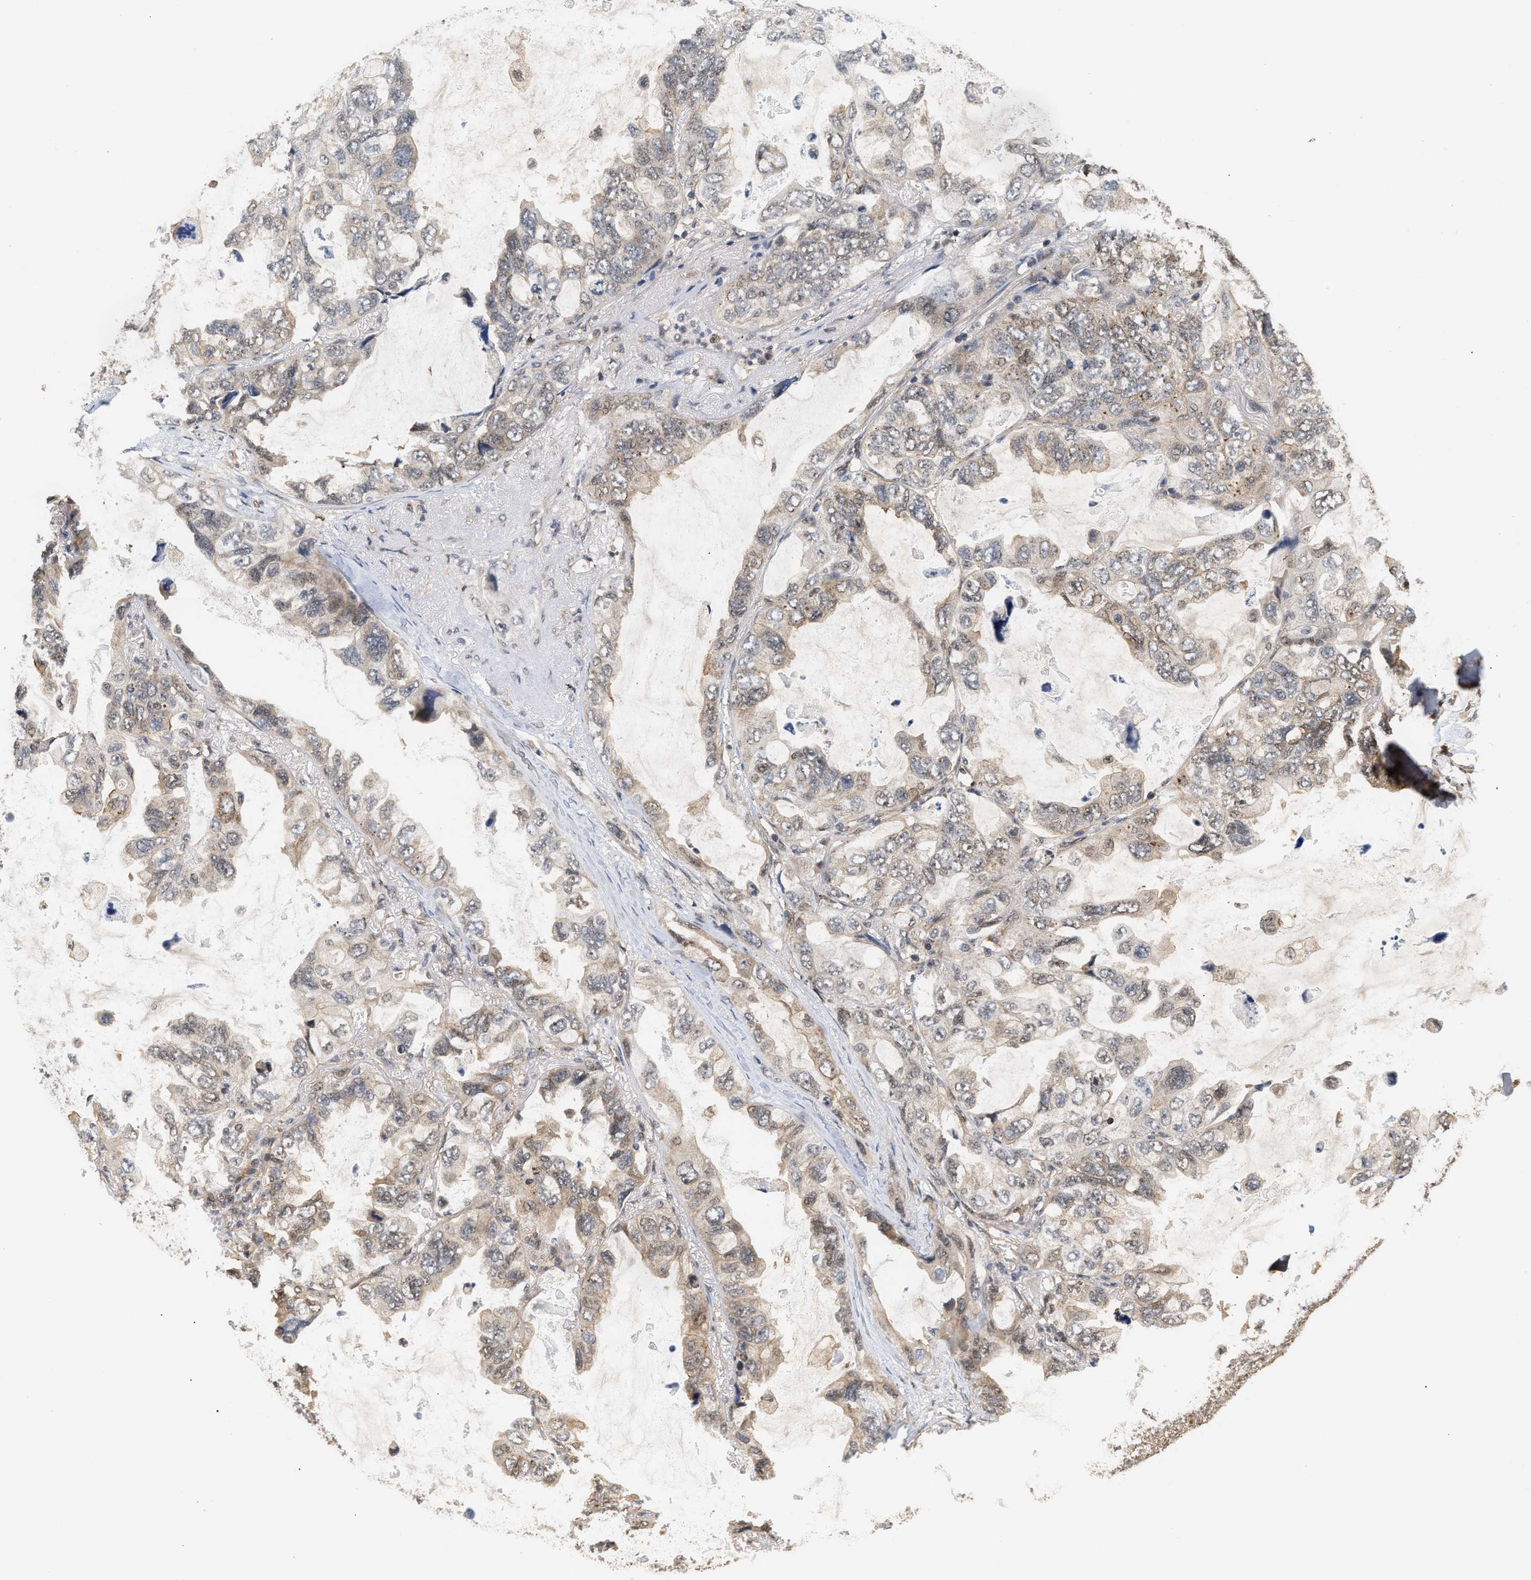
{"staining": {"intensity": "weak", "quantity": "25%-75%", "location": "cytoplasmic/membranous,nuclear"}, "tissue": "lung cancer", "cell_type": "Tumor cells", "image_type": "cancer", "snomed": [{"axis": "morphology", "description": "Squamous cell carcinoma, NOS"}, {"axis": "topography", "description": "Lung"}], "caption": "Immunohistochemistry (DAB (3,3'-diaminobenzidine)) staining of human lung cancer (squamous cell carcinoma) demonstrates weak cytoplasmic/membranous and nuclear protein staining in about 25%-75% of tumor cells.", "gene": "ABHD5", "patient": {"sex": "female", "age": 73}}